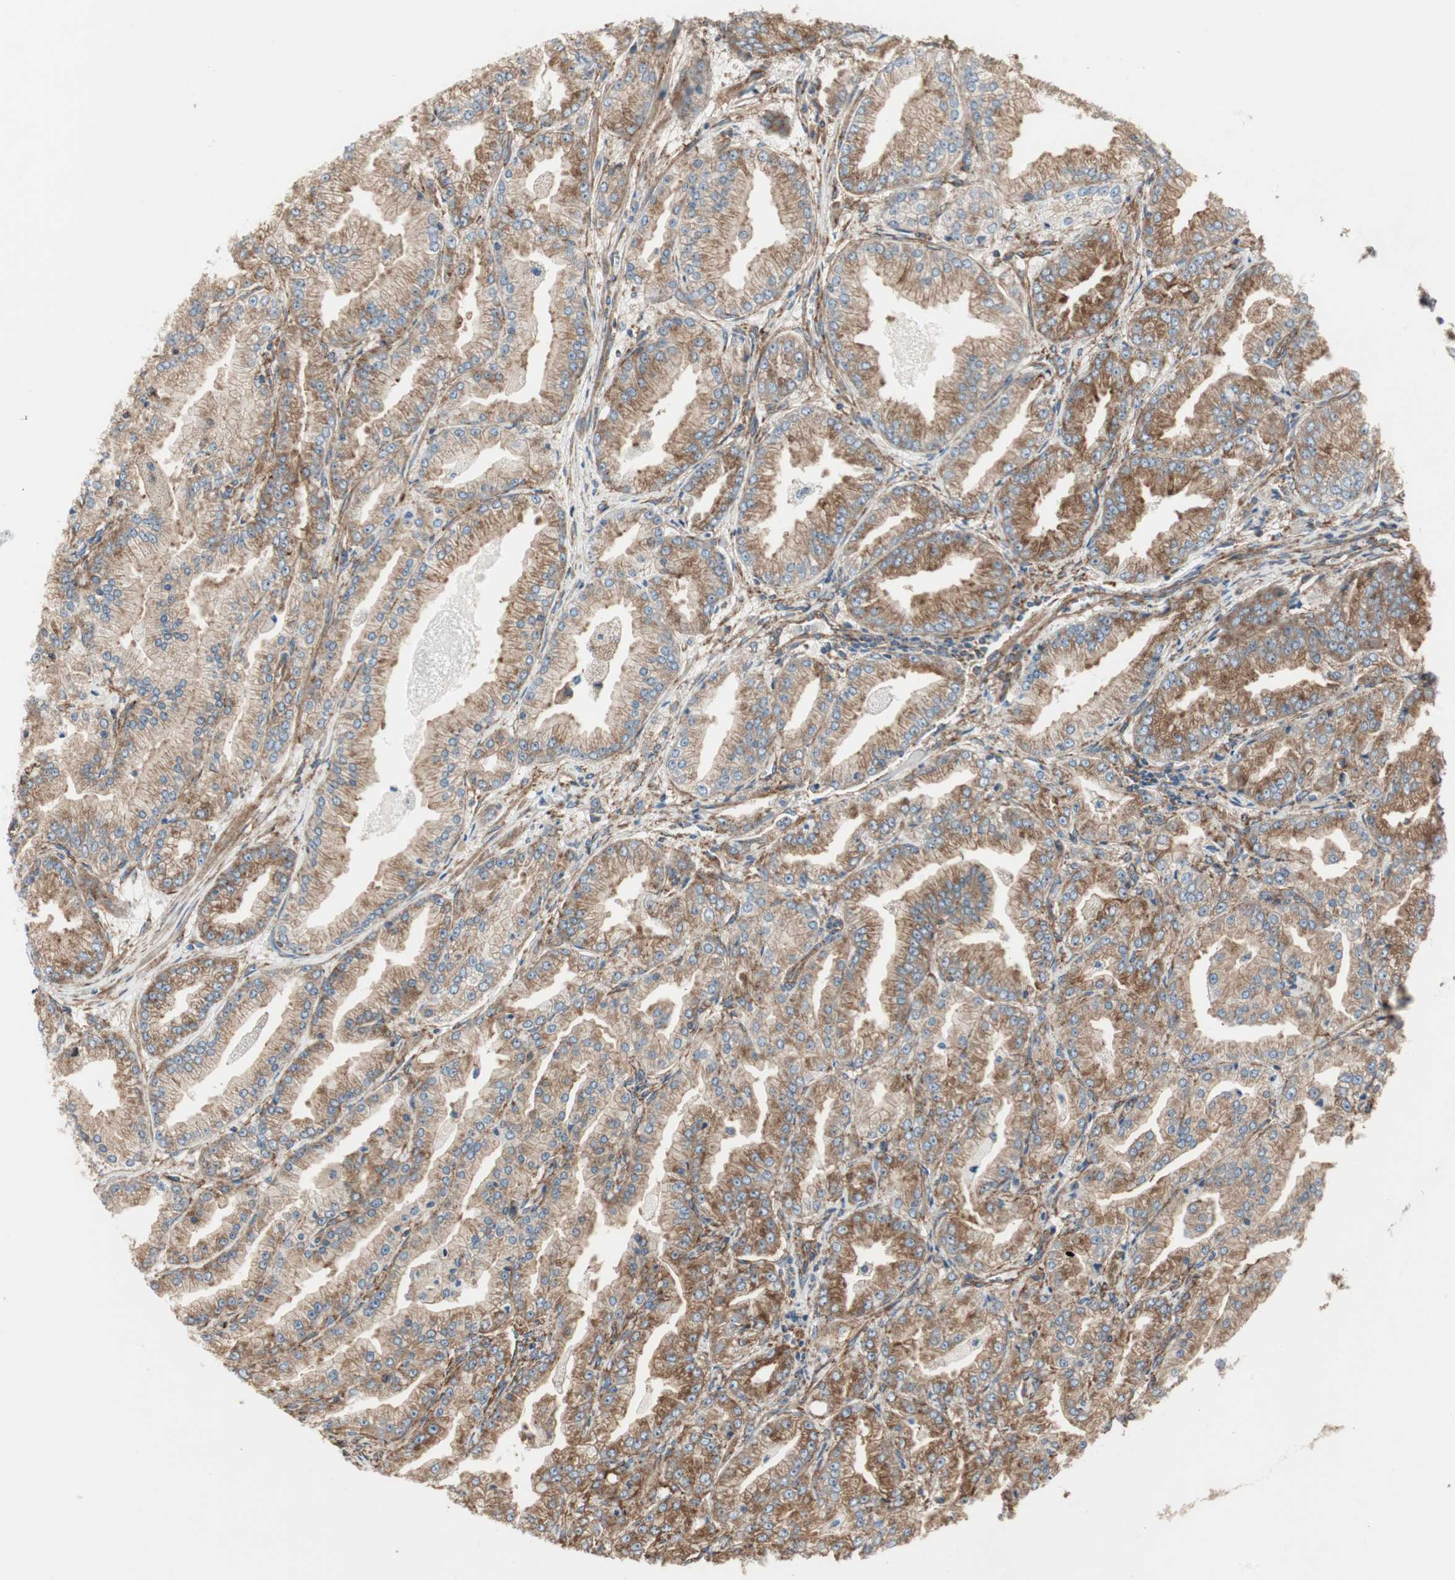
{"staining": {"intensity": "moderate", "quantity": ">75%", "location": "cytoplasmic/membranous"}, "tissue": "prostate cancer", "cell_type": "Tumor cells", "image_type": "cancer", "snomed": [{"axis": "morphology", "description": "Adenocarcinoma, High grade"}, {"axis": "topography", "description": "Prostate"}], "caption": "Adenocarcinoma (high-grade) (prostate) stained with DAB (3,3'-diaminobenzidine) immunohistochemistry reveals medium levels of moderate cytoplasmic/membranous staining in approximately >75% of tumor cells. The protein is shown in brown color, while the nuclei are stained blue.", "gene": "H6PD", "patient": {"sex": "male", "age": 61}}